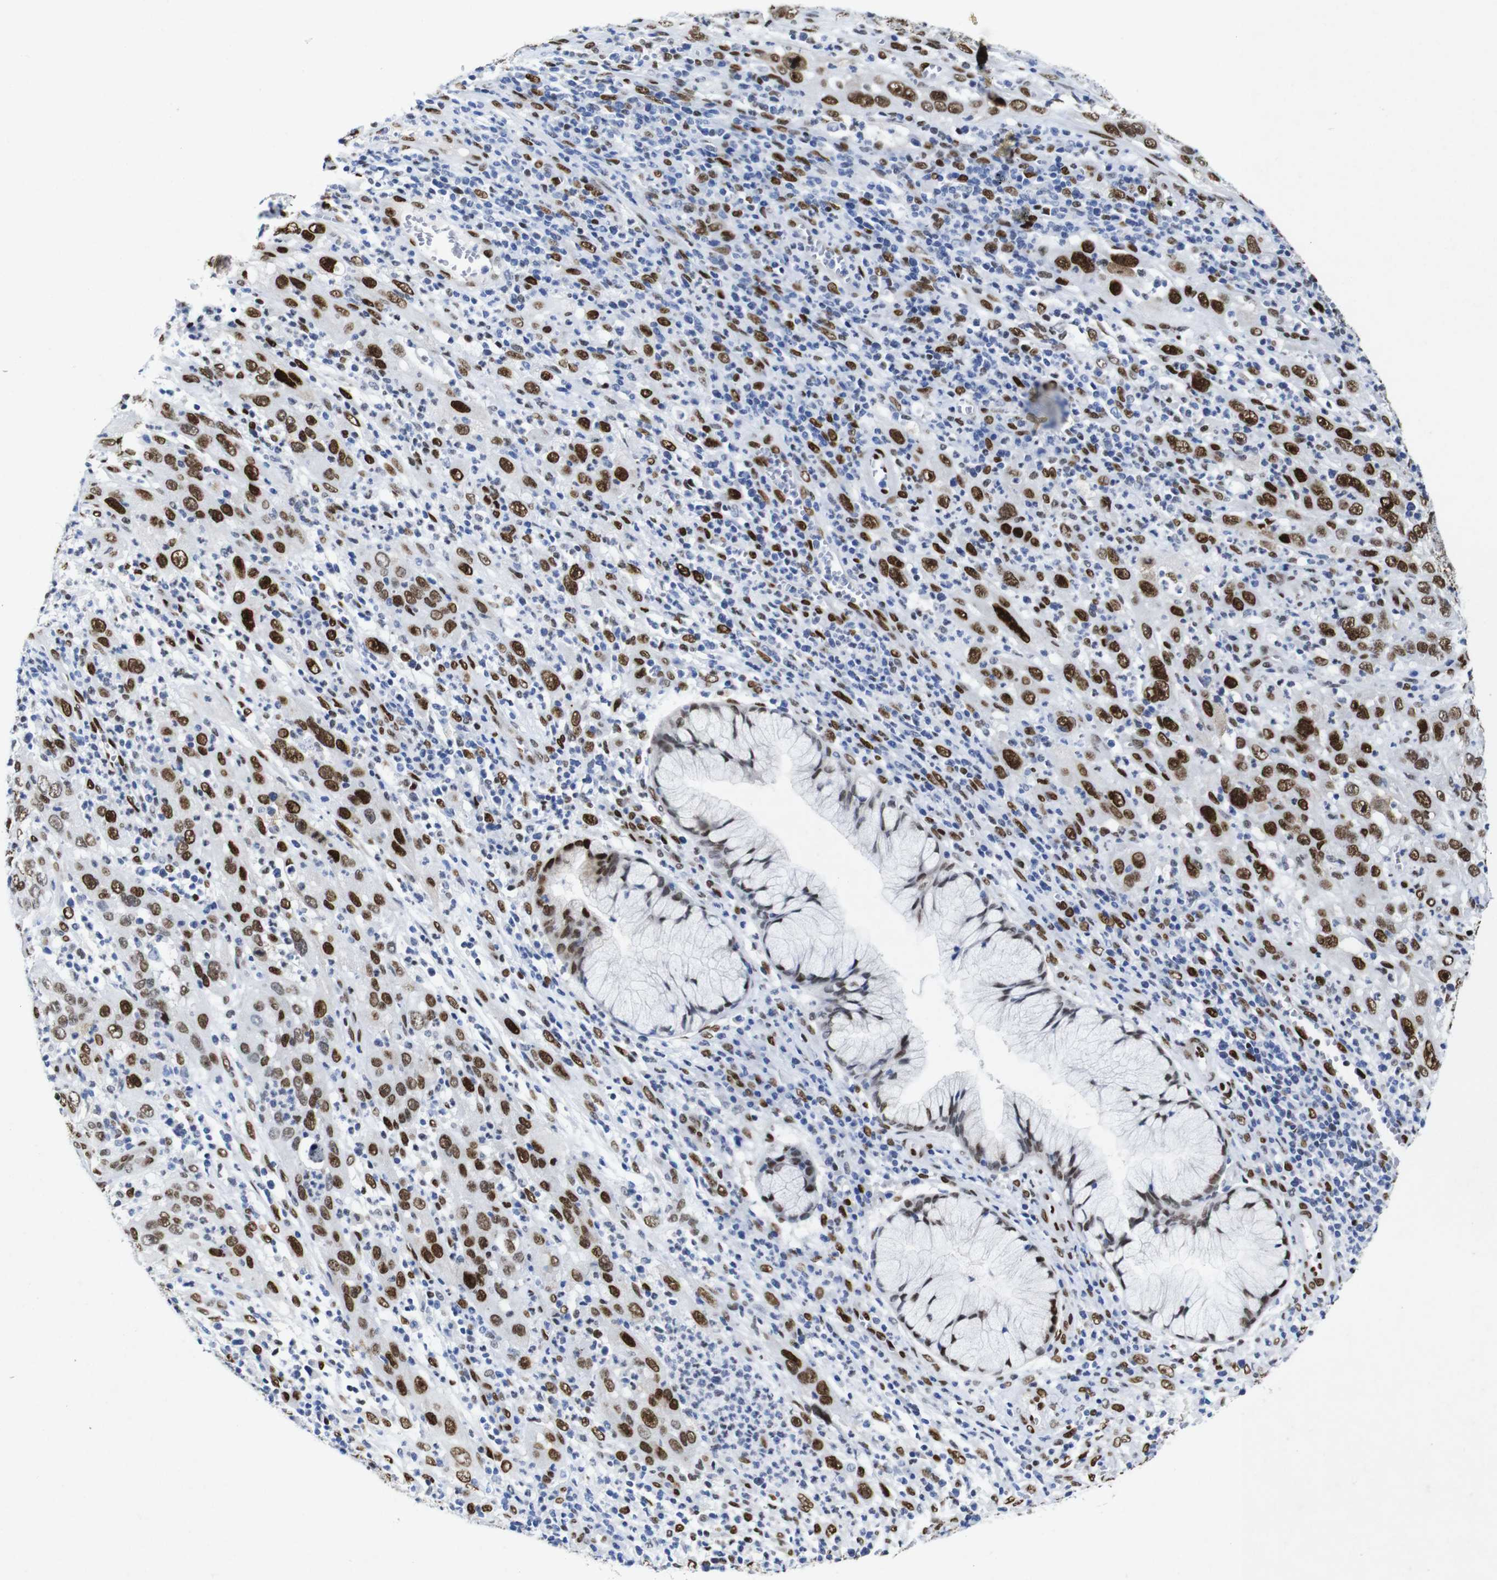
{"staining": {"intensity": "strong", "quantity": ">75%", "location": "nuclear"}, "tissue": "cervical cancer", "cell_type": "Tumor cells", "image_type": "cancer", "snomed": [{"axis": "morphology", "description": "Squamous cell carcinoma, NOS"}, {"axis": "topography", "description": "Cervix"}], "caption": "High-power microscopy captured an immunohistochemistry (IHC) histopathology image of squamous cell carcinoma (cervical), revealing strong nuclear staining in about >75% of tumor cells.", "gene": "FOSL2", "patient": {"sex": "female", "age": 32}}